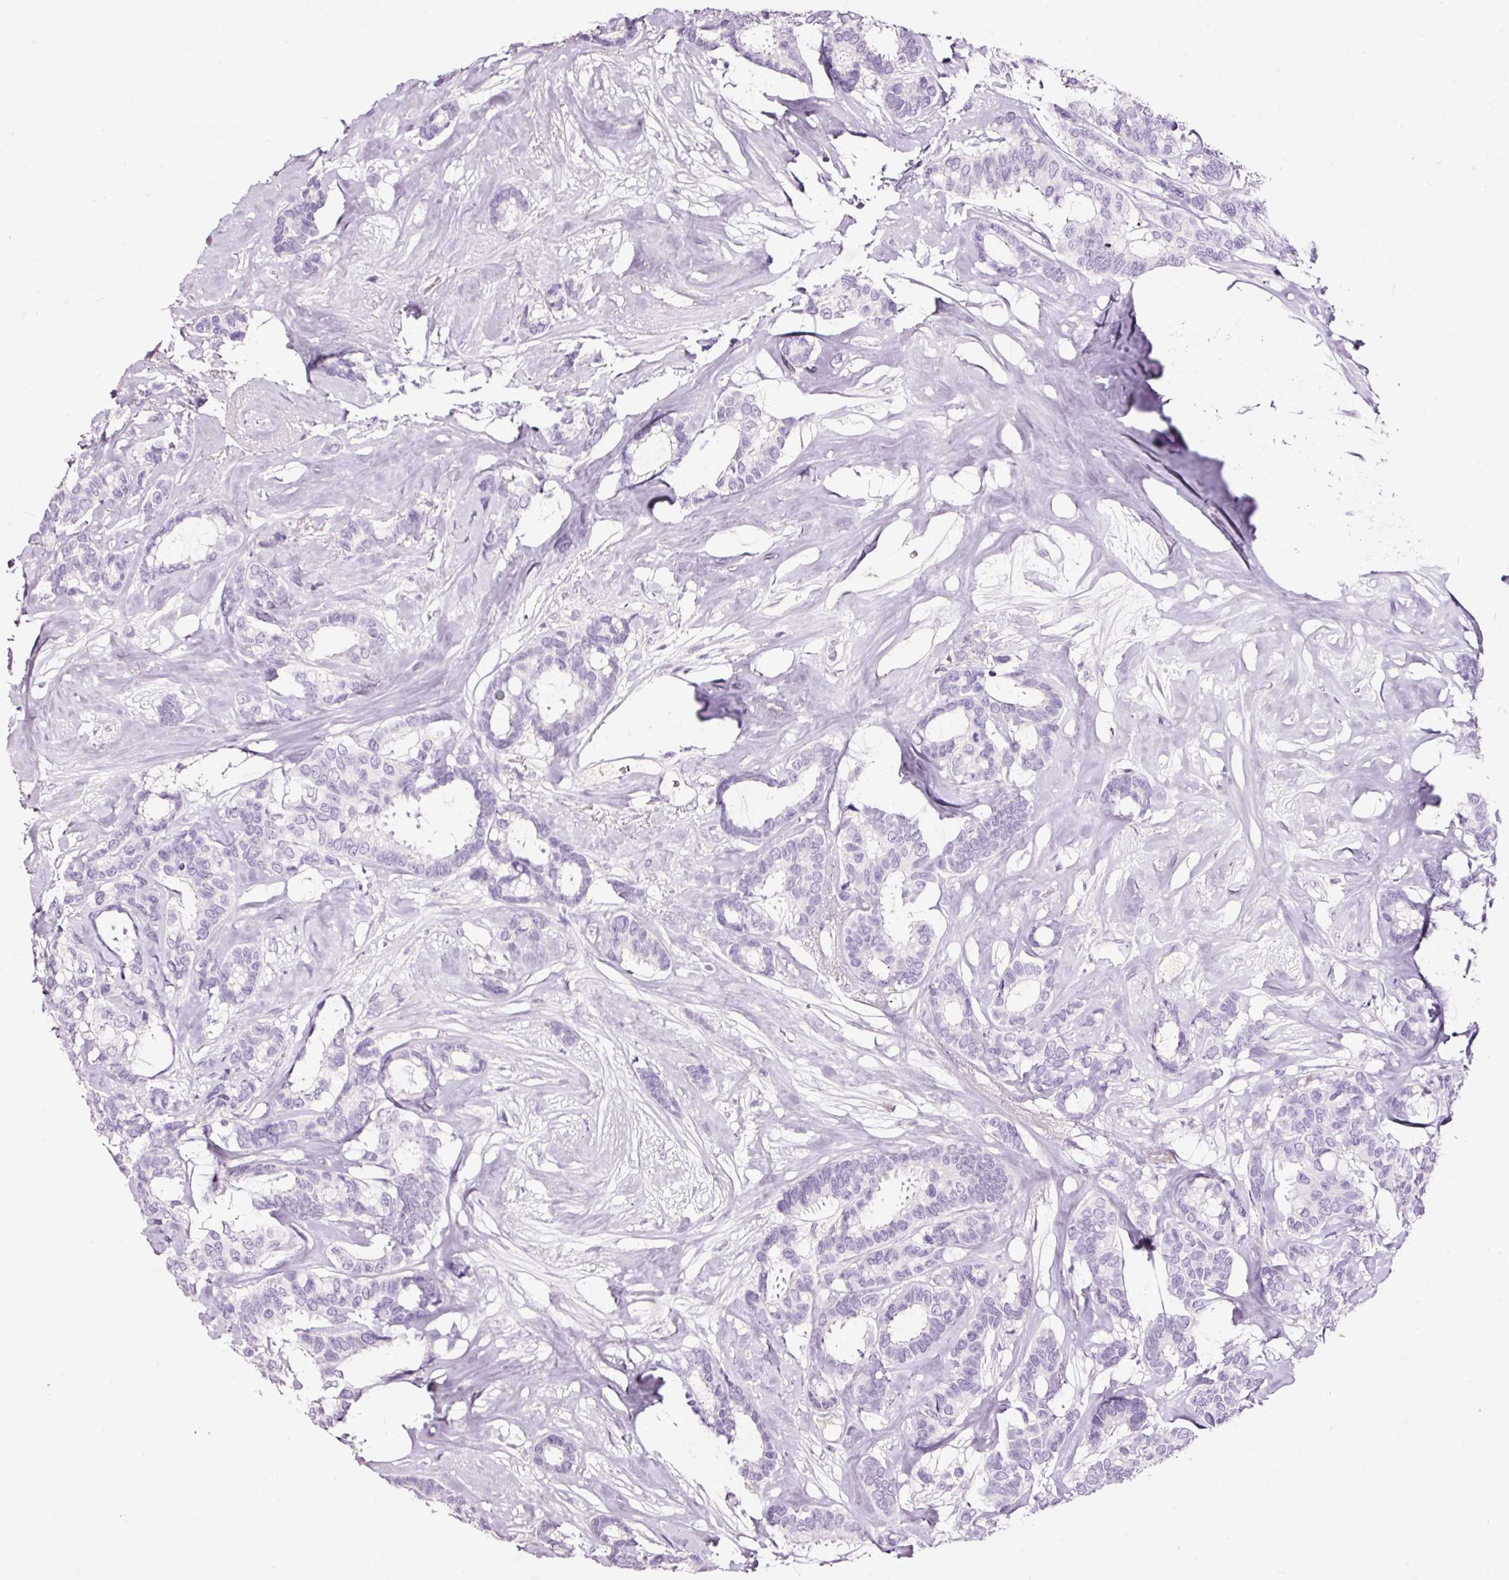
{"staining": {"intensity": "negative", "quantity": "none", "location": "none"}, "tissue": "breast cancer", "cell_type": "Tumor cells", "image_type": "cancer", "snomed": [{"axis": "morphology", "description": "Duct carcinoma"}, {"axis": "topography", "description": "Breast"}], "caption": "DAB (3,3'-diaminobenzidine) immunohistochemical staining of human breast cancer exhibits no significant expression in tumor cells.", "gene": "LAMP3", "patient": {"sex": "female", "age": 87}}